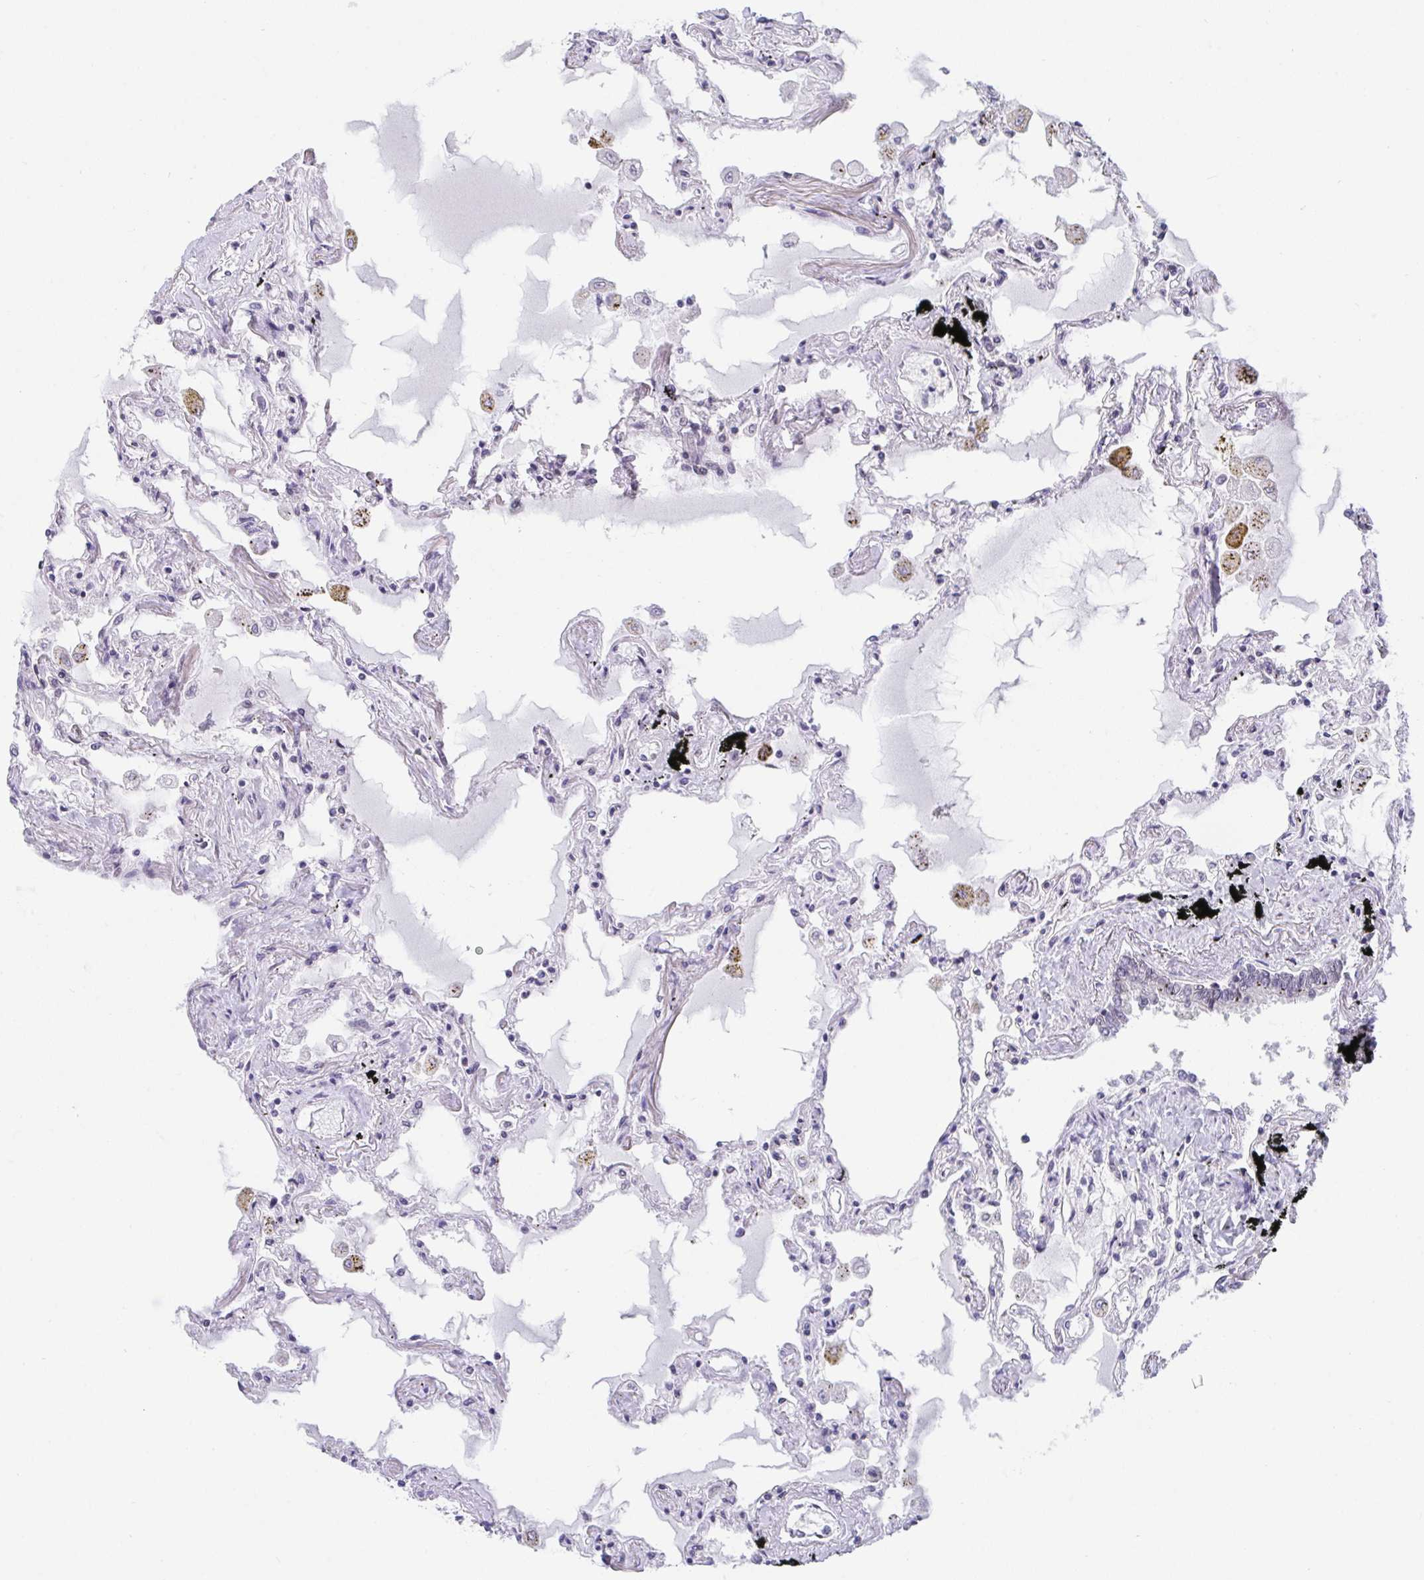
{"staining": {"intensity": "negative", "quantity": "none", "location": "none"}, "tissue": "lung", "cell_type": "Alveolar cells", "image_type": "normal", "snomed": [{"axis": "morphology", "description": "Normal tissue, NOS"}, {"axis": "morphology", "description": "Adenocarcinoma, NOS"}, {"axis": "topography", "description": "Cartilage tissue"}, {"axis": "topography", "description": "Lung"}], "caption": "Human lung stained for a protein using immunohistochemistry displays no staining in alveolar cells.", "gene": "BMAL2", "patient": {"sex": "female", "age": 67}}